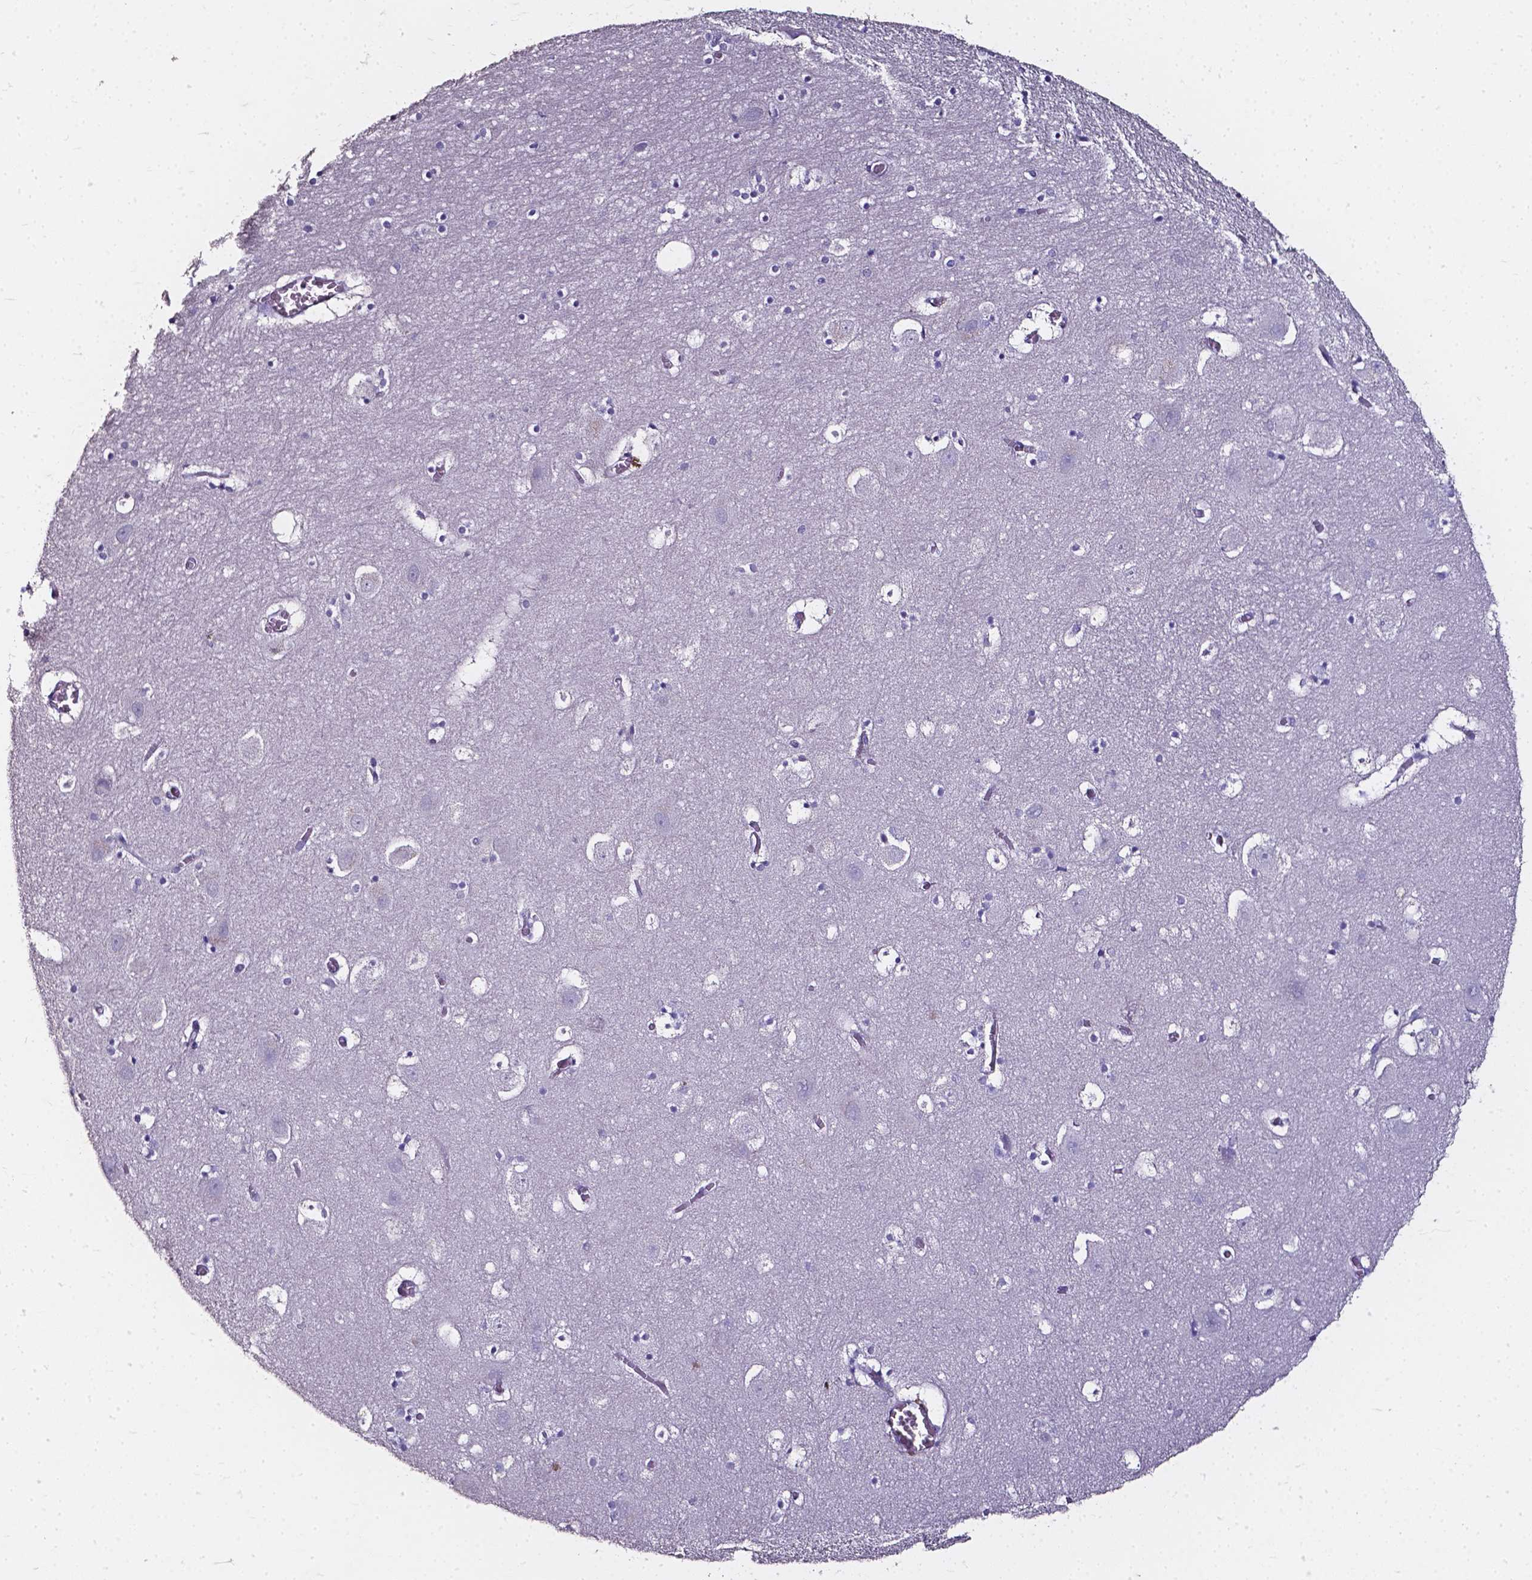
{"staining": {"intensity": "negative", "quantity": "none", "location": "none"}, "tissue": "hippocampus", "cell_type": "Glial cells", "image_type": "normal", "snomed": [{"axis": "morphology", "description": "Normal tissue, NOS"}, {"axis": "topography", "description": "Hippocampus"}], "caption": "There is no significant staining in glial cells of hippocampus. (DAB immunohistochemistry (IHC) visualized using brightfield microscopy, high magnification).", "gene": "AKR1B10", "patient": {"sex": "male", "age": 45}}